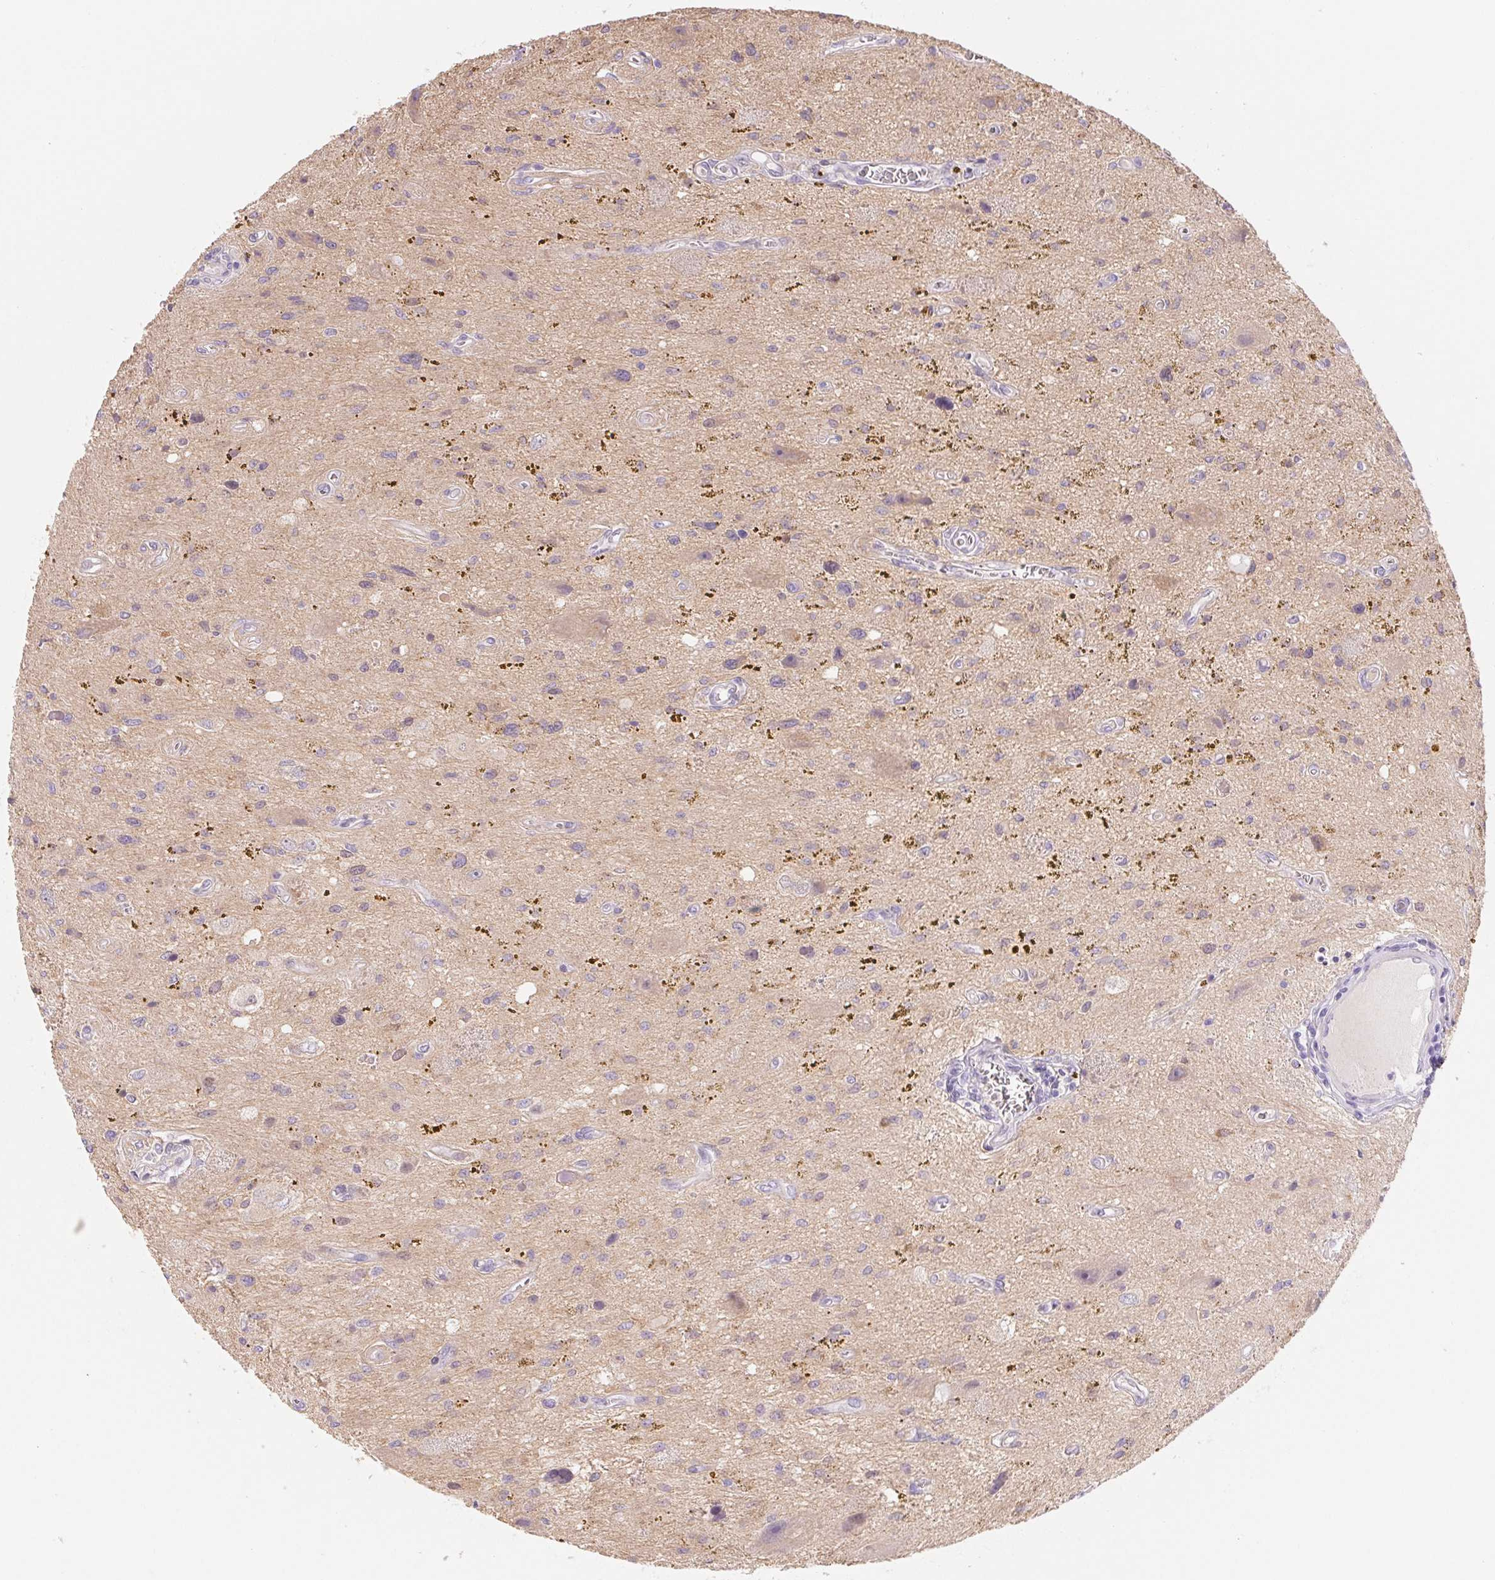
{"staining": {"intensity": "negative", "quantity": "none", "location": "none"}, "tissue": "glioma", "cell_type": "Tumor cells", "image_type": "cancer", "snomed": [{"axis": "morphology", "description": "Glioma, malignant, Low grade"}, {"axis": "topography", "description": "Cerebellum"}], "caption": "An IHC photomicrograph of malignant glioma (low-grade) is shown. There is no staining in tumor cells of malignant glioma (low-grade).", "gene": "CTNND2", "patient": {"sex": "female", "age": 14}}